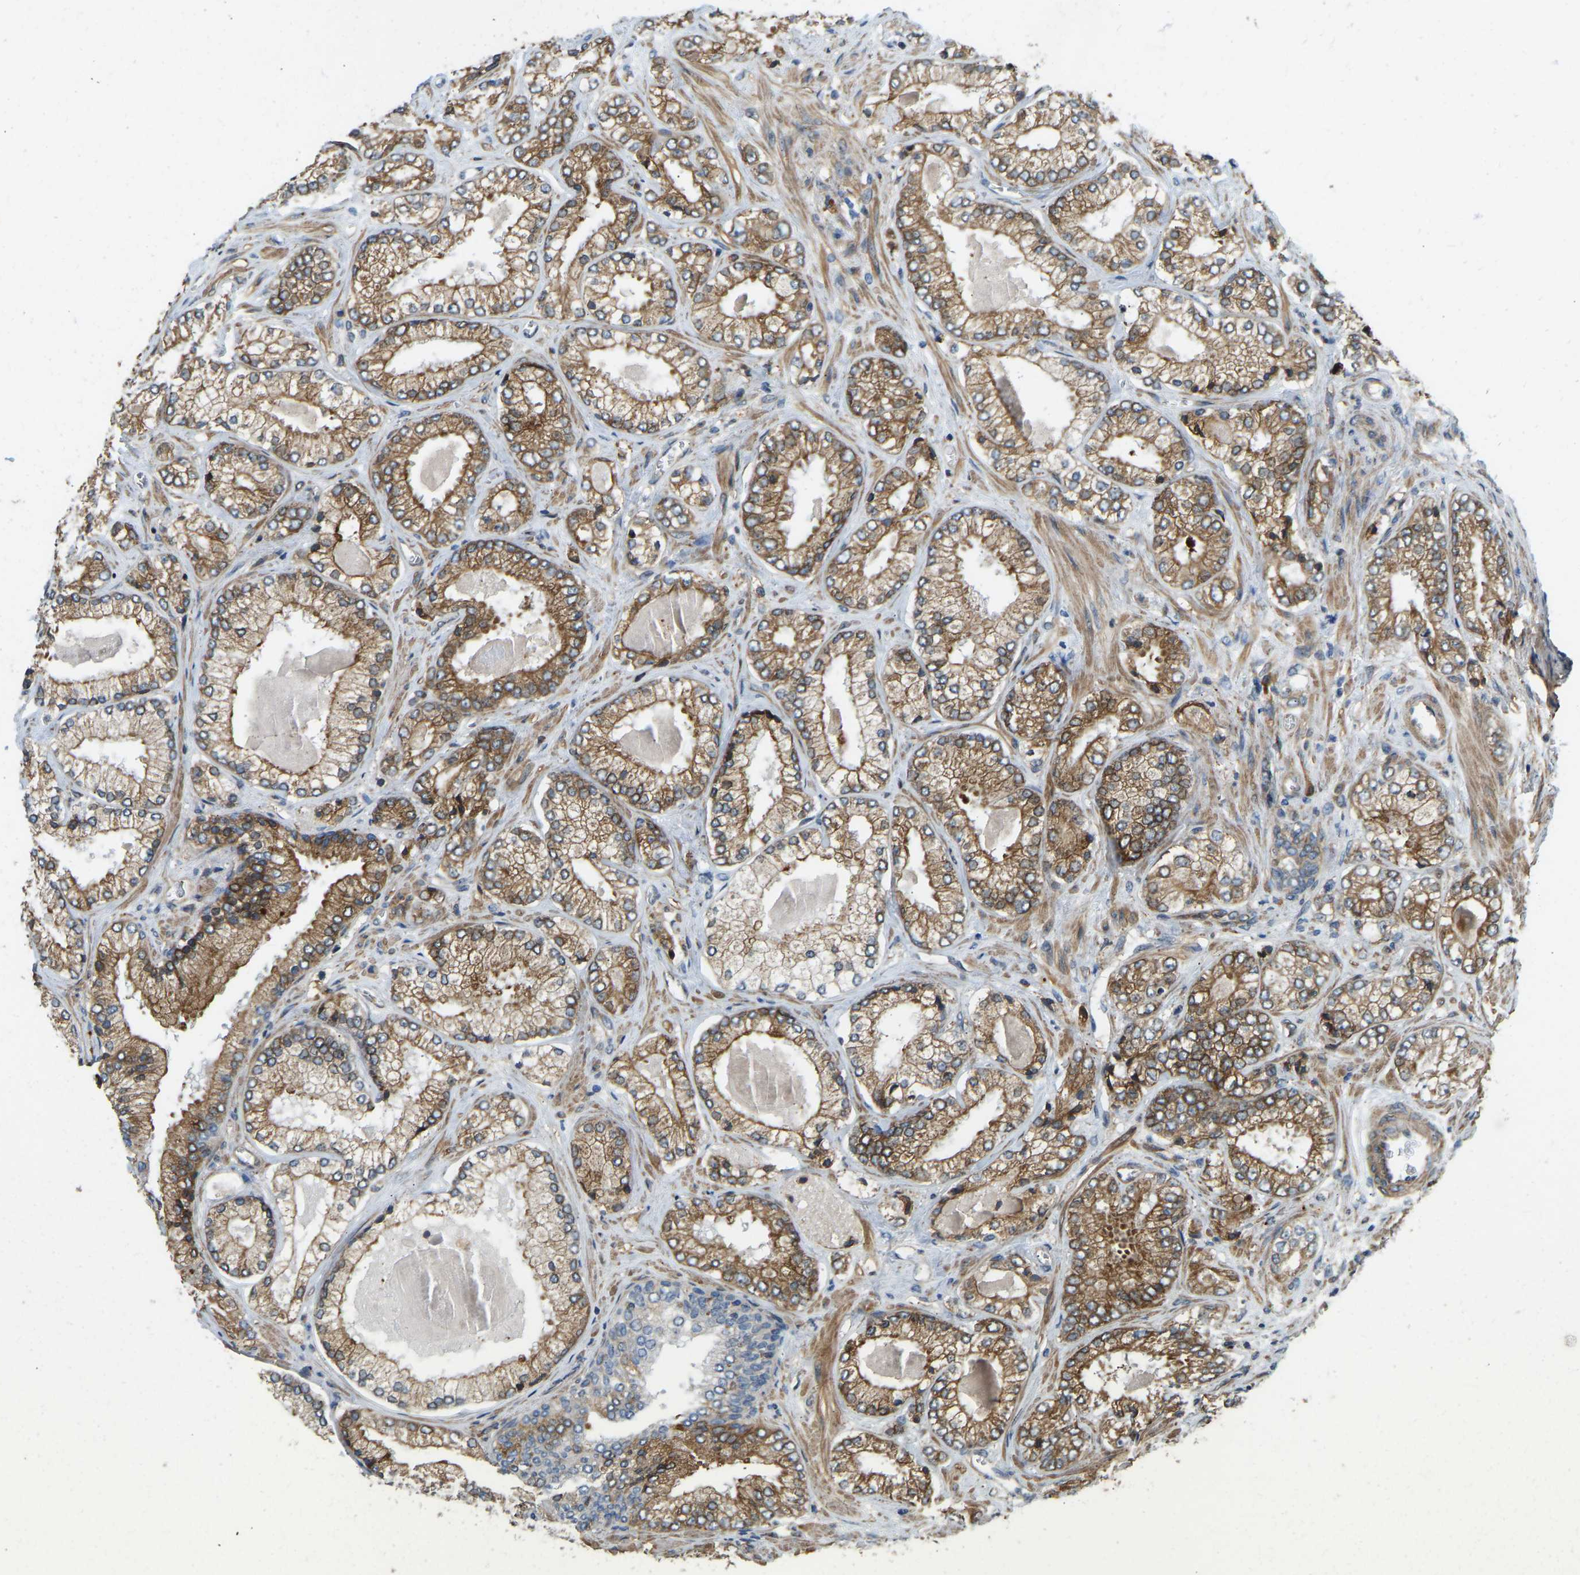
{"staining": {"intensity": "moderate", "quantity": ">75%", "location": "cytoplasmic/membranous"}, "tissue": "prostate cancer", "cell_type": "Tumor cells", "image_type": "cancer", "snomed": [{"axis": "morphology", "description": "Adenocarcinoma, Low grade"}, {"axis": "topography", "description": "Prostate"}], "caption": "Immunohistochemical staining of adenocarcinoma (low-grade) (prostate) displays medium levels of moderate cytoplasmic/membranous expression in about >75% of tumor cells.", "gene": "OS9", "patient": {"sex": "male", "age": 65}}